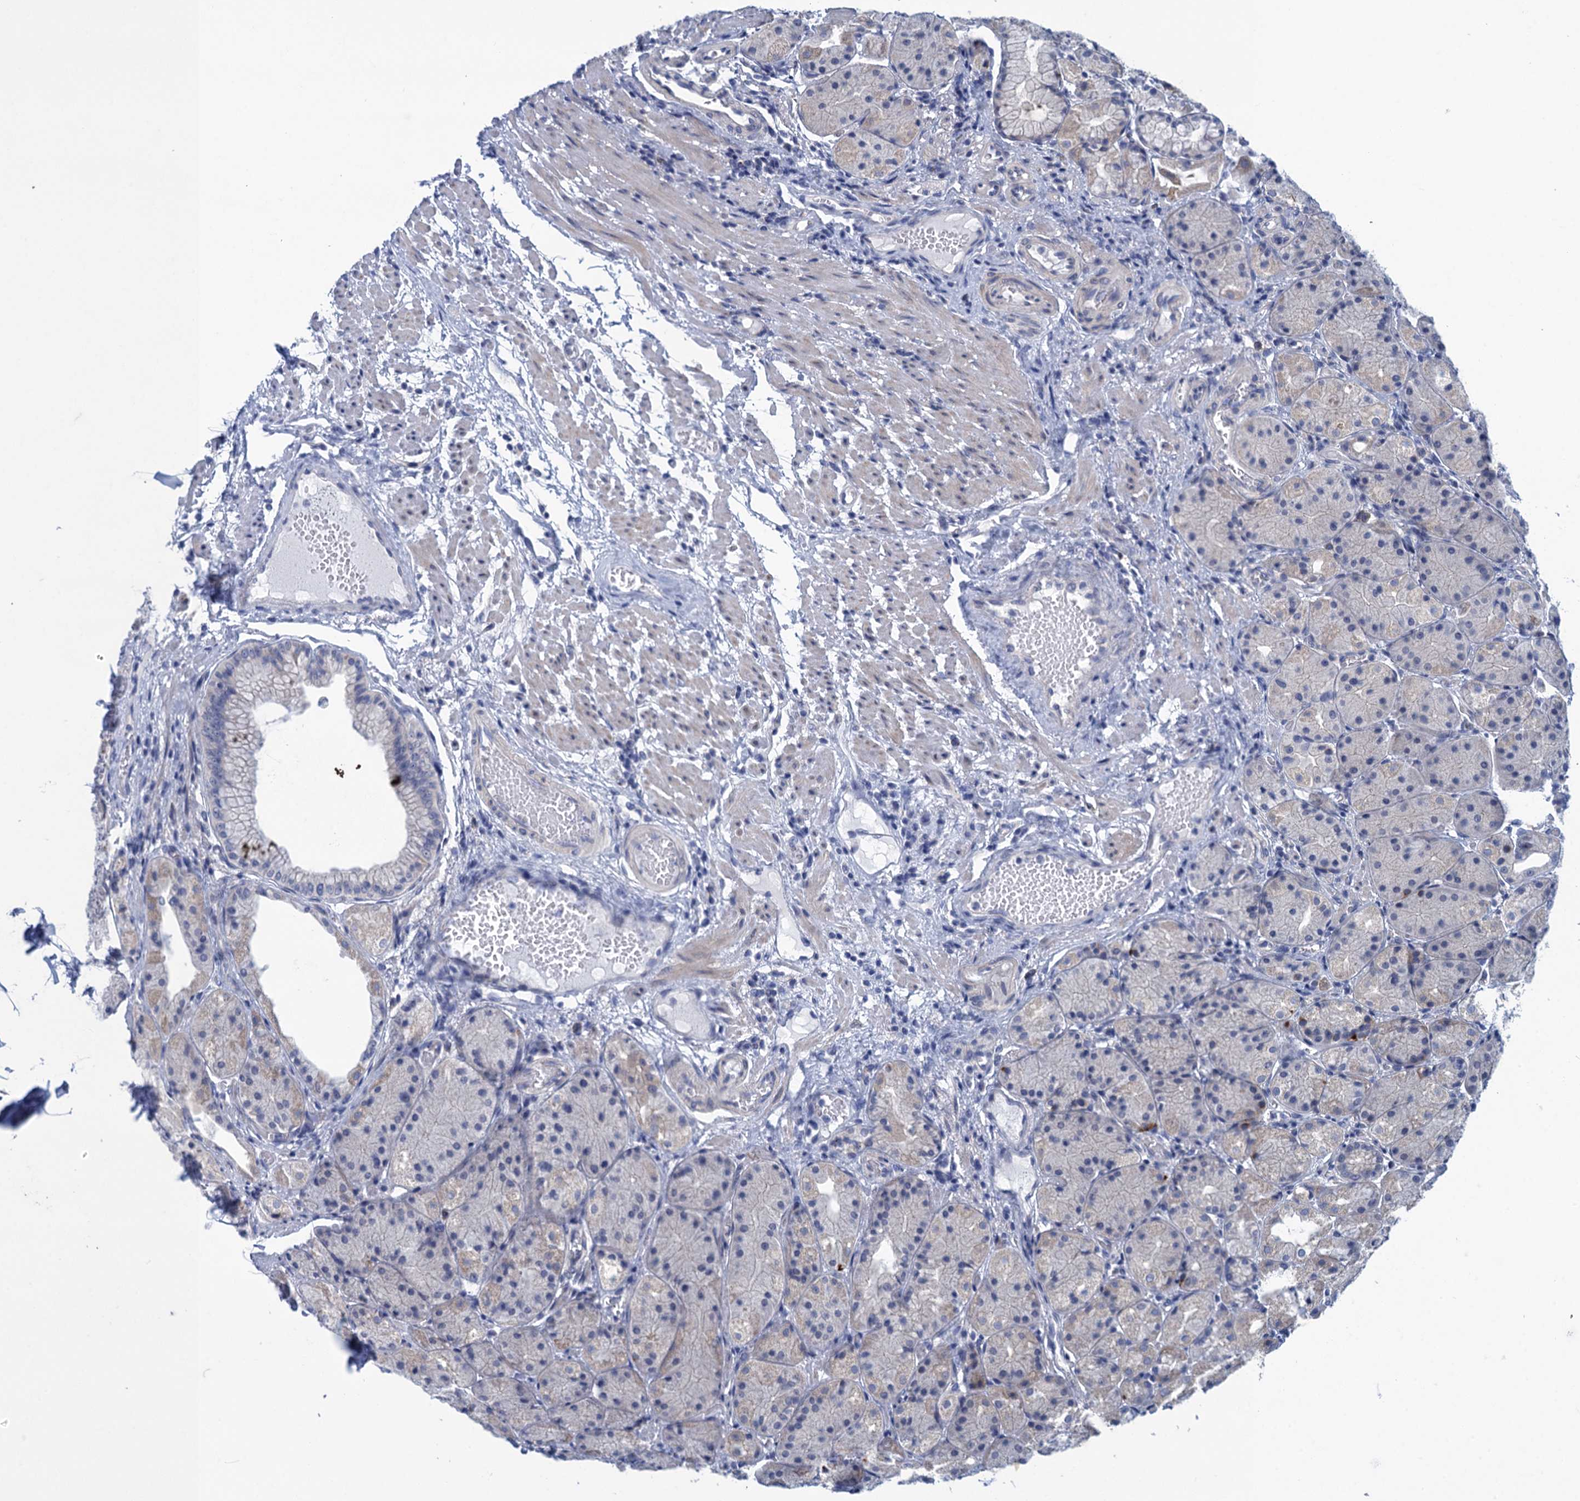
{"staining": {"intensity": "weak", "quantity": "25%-75%", "location": "cytoplasmic/membranous"}, "tissue": "stomach", "cell_type": "Glandular cells", "image_type": "normal", "snomed": [{"axis": "morphology", "description": "Normal tissue, NOS"}, {"axis": "topography", "description": "Stomach, upper"}], "caption": "Protein expression analysis of benign human stomach reveals weak cytoplasmic/membranous expression in approximately 25%-75% of glandular cells. The staining was performed using DAB (3,3'-diaminobenzidine) to visualize the protein expression in brown, while the nuclei were stained in blue with hematoxylin (Magnification: 20x).", "gene": "SCEL", "patient": {"sex": "male", "age": 72}}